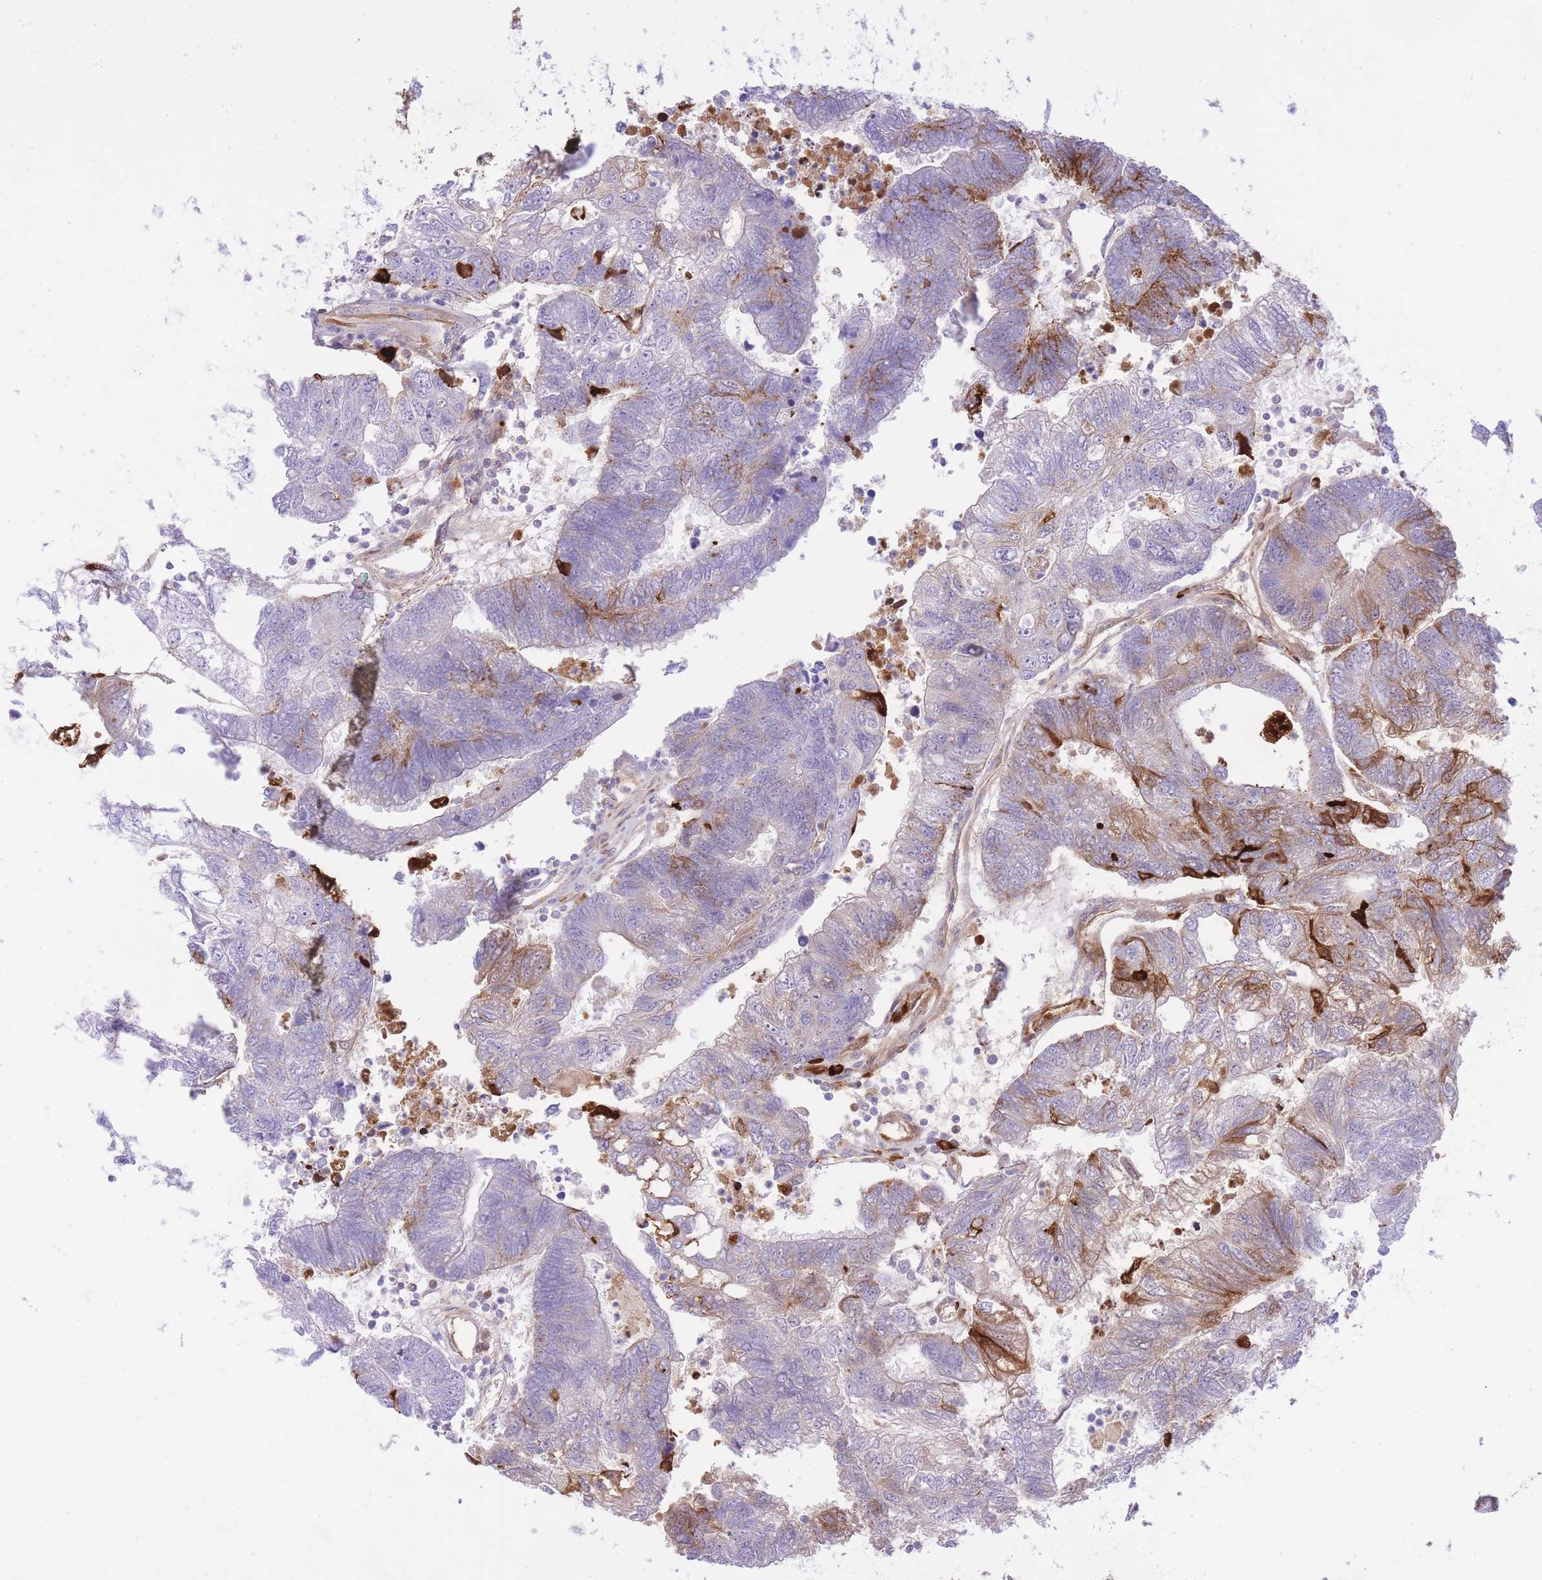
{"staining": {"intensity": "moderate", "quantity": "<25%", "location": "cytoplasmic/membranous"}, "tissue": "colorectal cancer", "cell_type": "Tumor cells", "image_type": "cancer", "snomed": [{"axis": "morphology", "description": "Adenocarcinoma, NOS"}, {"axis": "topography", "description": "Colon"}], "caption": "Moderate cytoplasmic/membranous protein positivity is seen in about <25% of tumor cells in colorectal cancer. The protein is shown in brown color, while the nuclei are stained blue.", "gene": "HRG", "patient": {"sex": "female", "age": 48}}